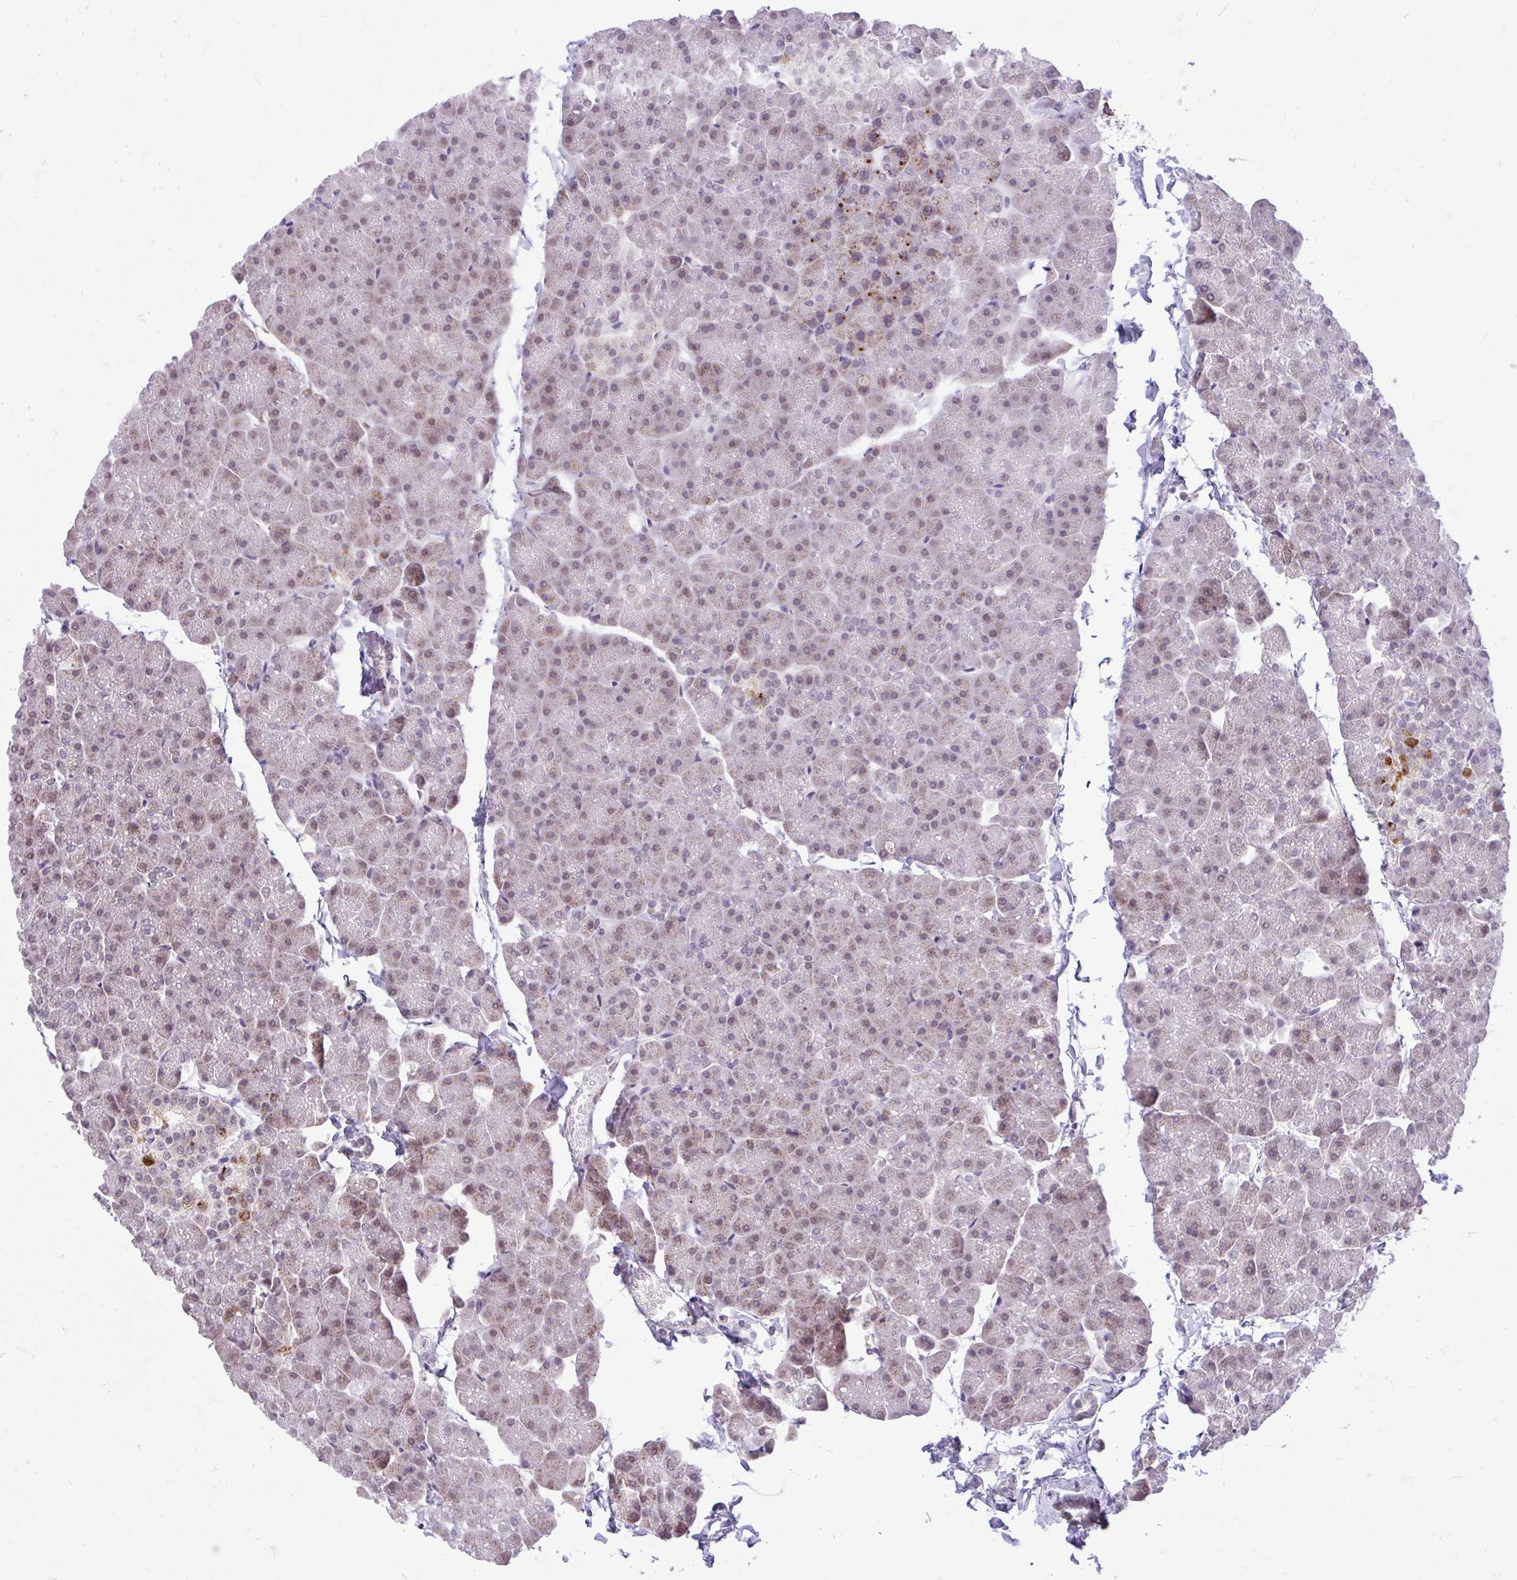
{"staining": {"intensity": "moderate", "quantity": "25%-75%", "location": "cytoplasmic/membranous"}, "tissue": "pancreas", "cell_type": "Exocrine glandular cells", "image_type": "normal", "snomed": [{"axis": "morphology", "description": "Normal tissue, NOS"}, {"axis": "topography", "description": "Pancreas"}], "caption": "A high-resolution photomicrograph shows IHC staining of unremarkable pancreas, which displays moderate cytoplasmic/membranous expression in approximately 25%-75% of exocrine glandular cells.", "gene": "PYCR2", "patient": {"sex": "male", "age": 35}}